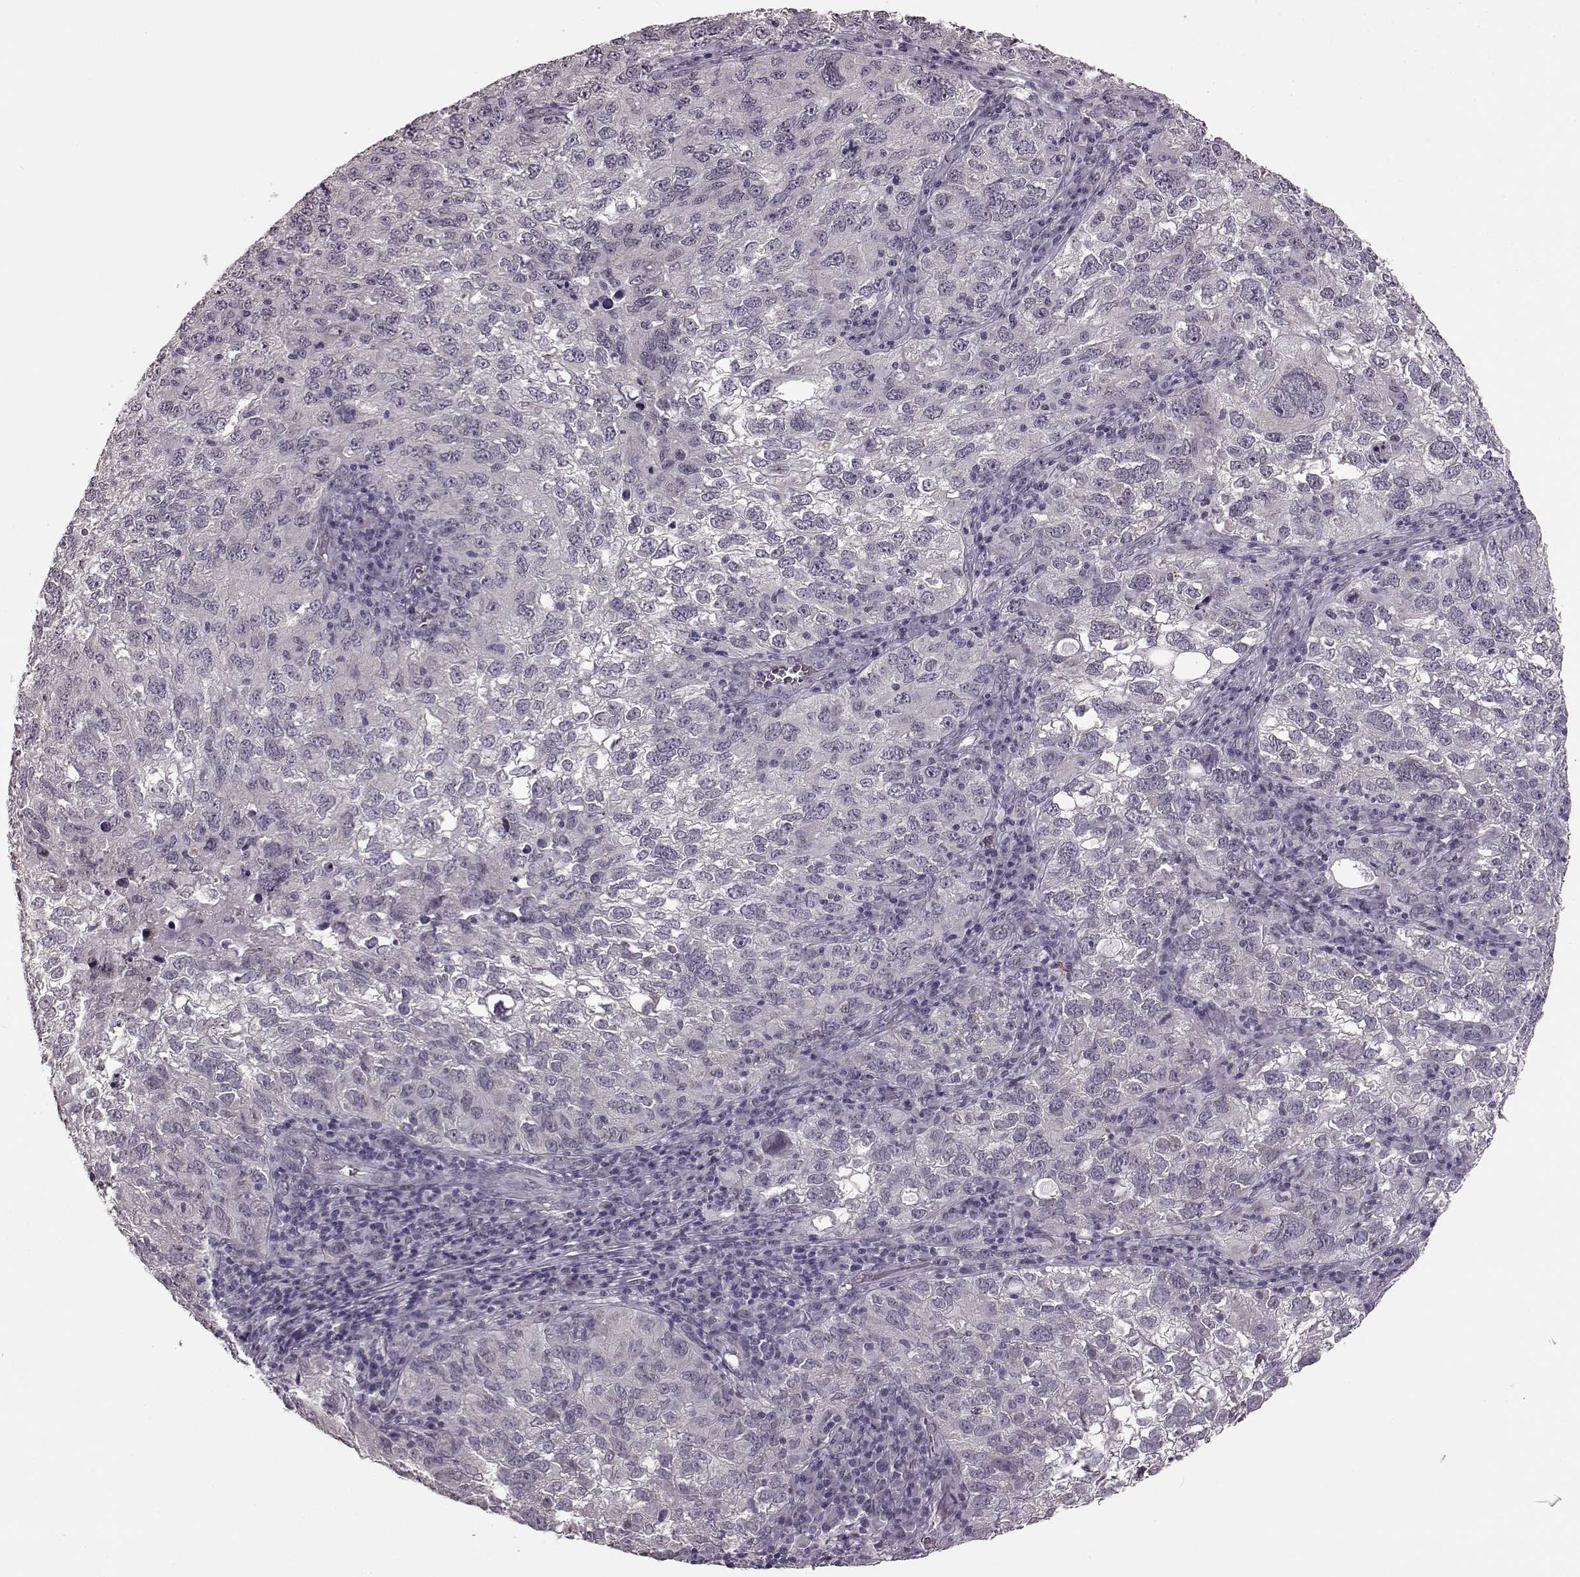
{"staining": {"intensity": "negative", "quantity": "none", "location": "none"}, "tissue": "cervical cancer", "cell_type": "Tumor cells", "image_type": "cancer", "snomed": [{"axis": "morphology", "description": "Squamous cell carcinoma, NOS"}, {"axis": "topography", "description": "Cervix"}], "caption": "This is a photomicrograph of IHC staining of cervical squamous cell carcinoma, which shows no positivity in tumor cells. Brightfield microscopy of immunohistochemistry stained with DAB (brown) and hematoxylin (blue), captured at high magnification.", "gene": "STX1B", "patient": {"sex": "female", "age": 55}}